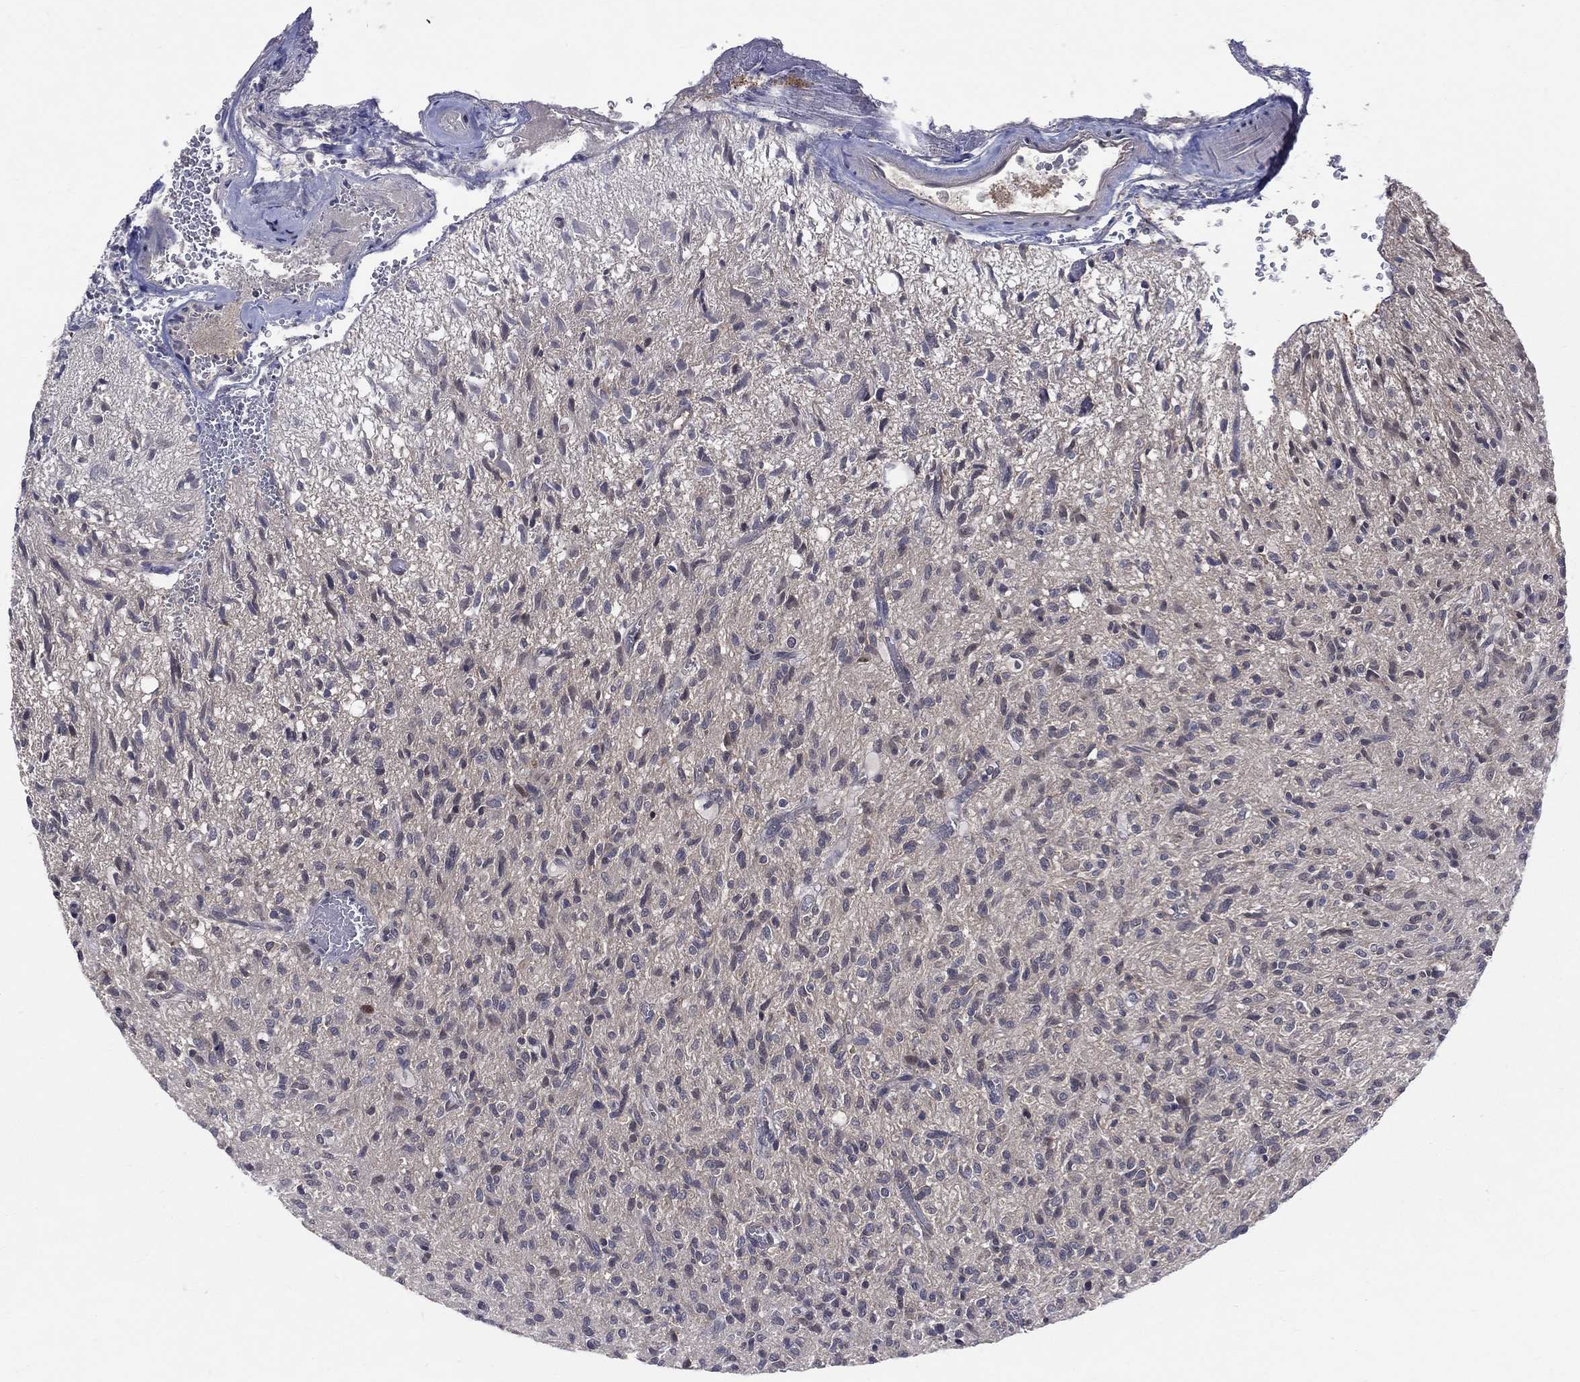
{"staining": {"intensity": "negative", "quantity": "none", "location": "none"}, "tissue": "glioma", "cell_type": "Tumor cells", "image_type": "cancer", "snomed": [{"axis": "morphology", "description": "Glioma, malignant, High grade"}, {"axis": "topography", "description": "Brain"}], "caption": "A high-resolution image shows IHC staining of glioma, which shows no significant staining in tumor cells. The staining is performed using DAB (3,3'-diaminobenzidine) brown chromogen with nuclei counter-stained in using hematoxylin.", "gene": "DLG4", "patient": {"sex": "male", "age": 64}}